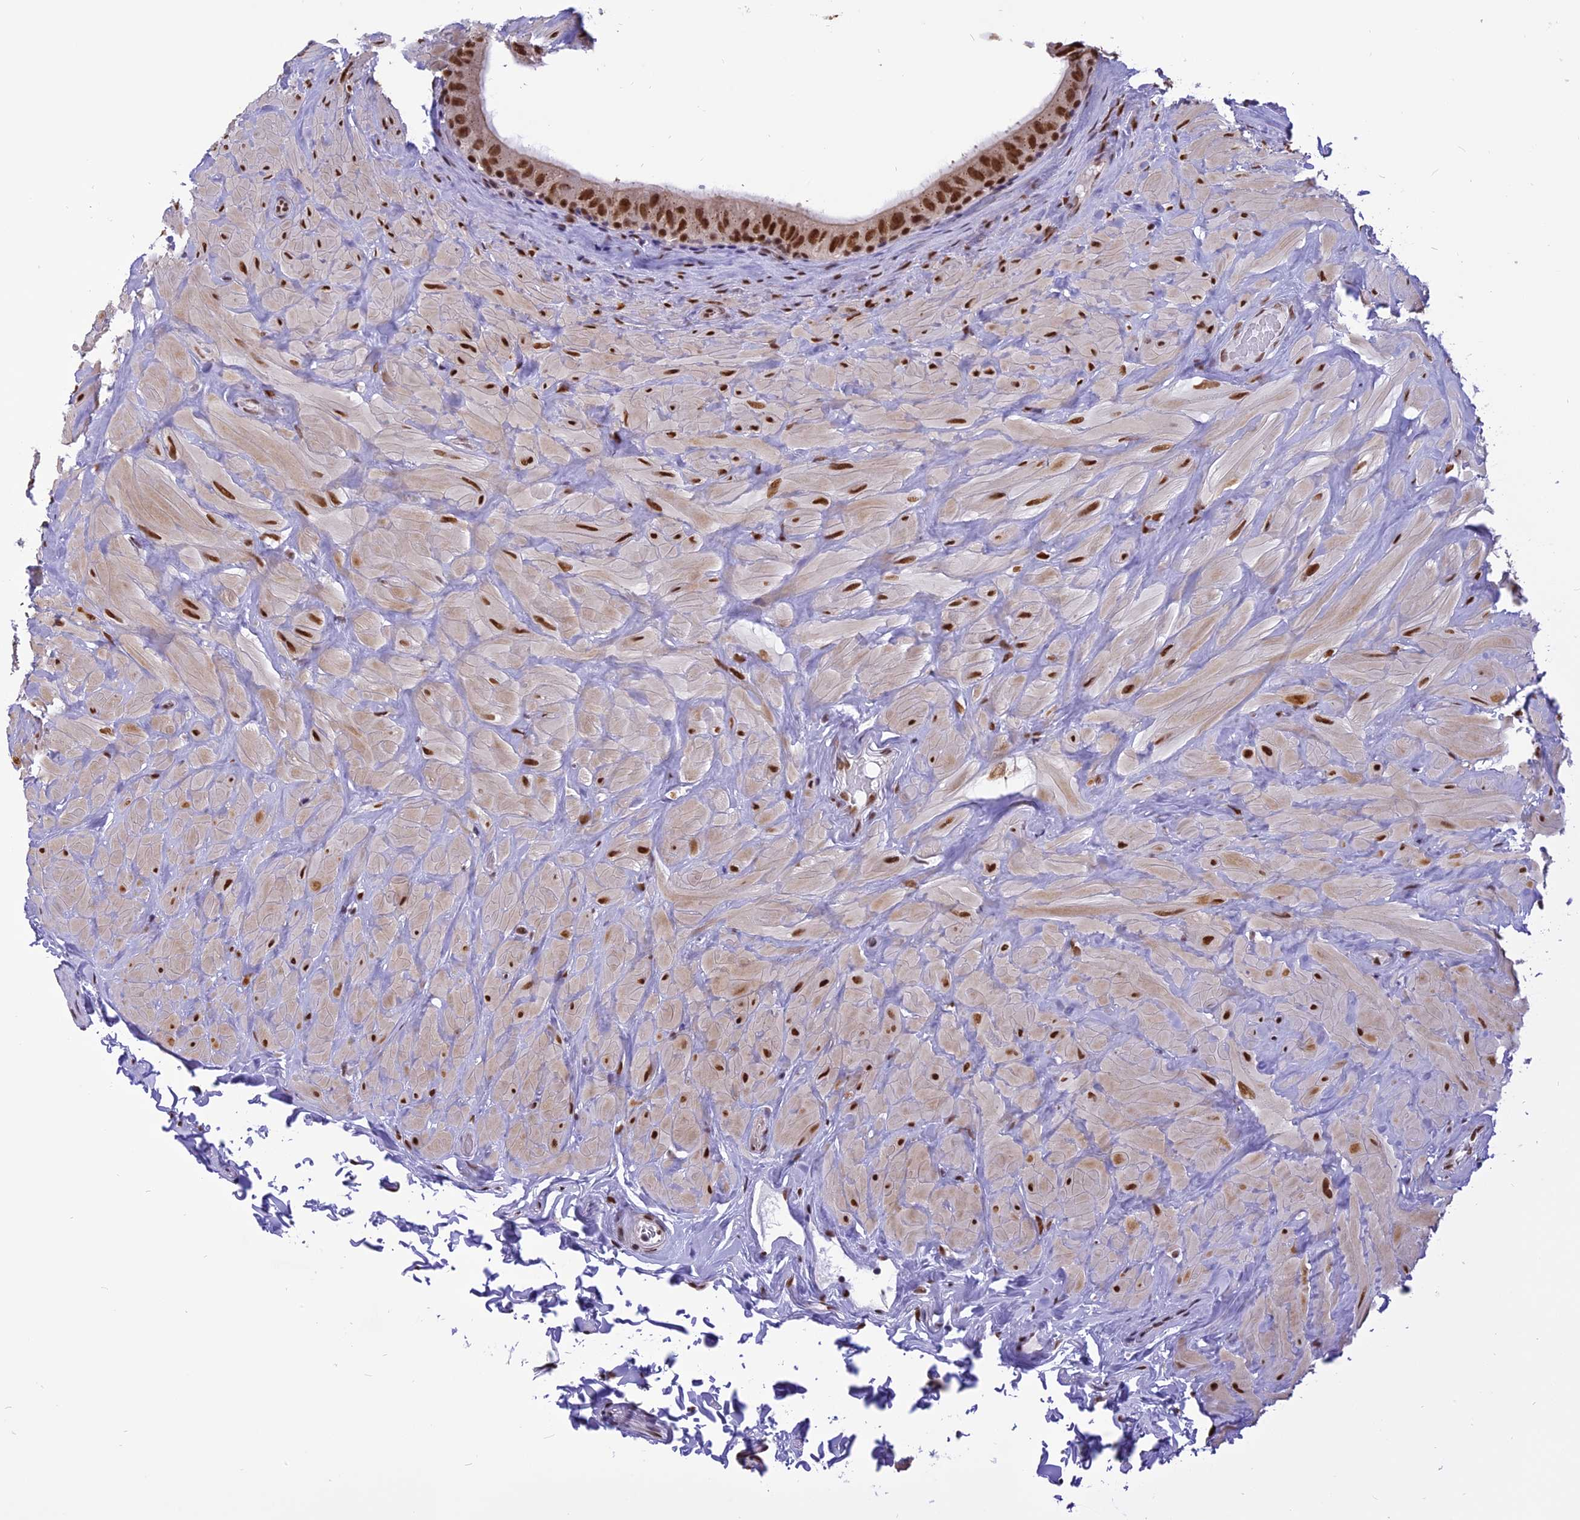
{"staining": {"intensity": "strong", "quantity": ">75%", "location": "nuclear"}, "tissue": "epididymis", "cell_type": "Glandular cells", "image_type": "normal", "snomed": [{"axis": "morphology", "description": "Normal tissue, NOS"}, {"axis": "topography", "description": "Soft tissue"}, {"axis": "topography", "description": "Vascular tissue"}, {"axis": "topography", "description": "Epididymis"}], "caption": "Protein expression analysis of benign epididymis demonstrates strong nuclear expression in about >75% of glandular cells.", "gene": "IRF2BP1", "patient": {"sex": "male", "age": 49}}